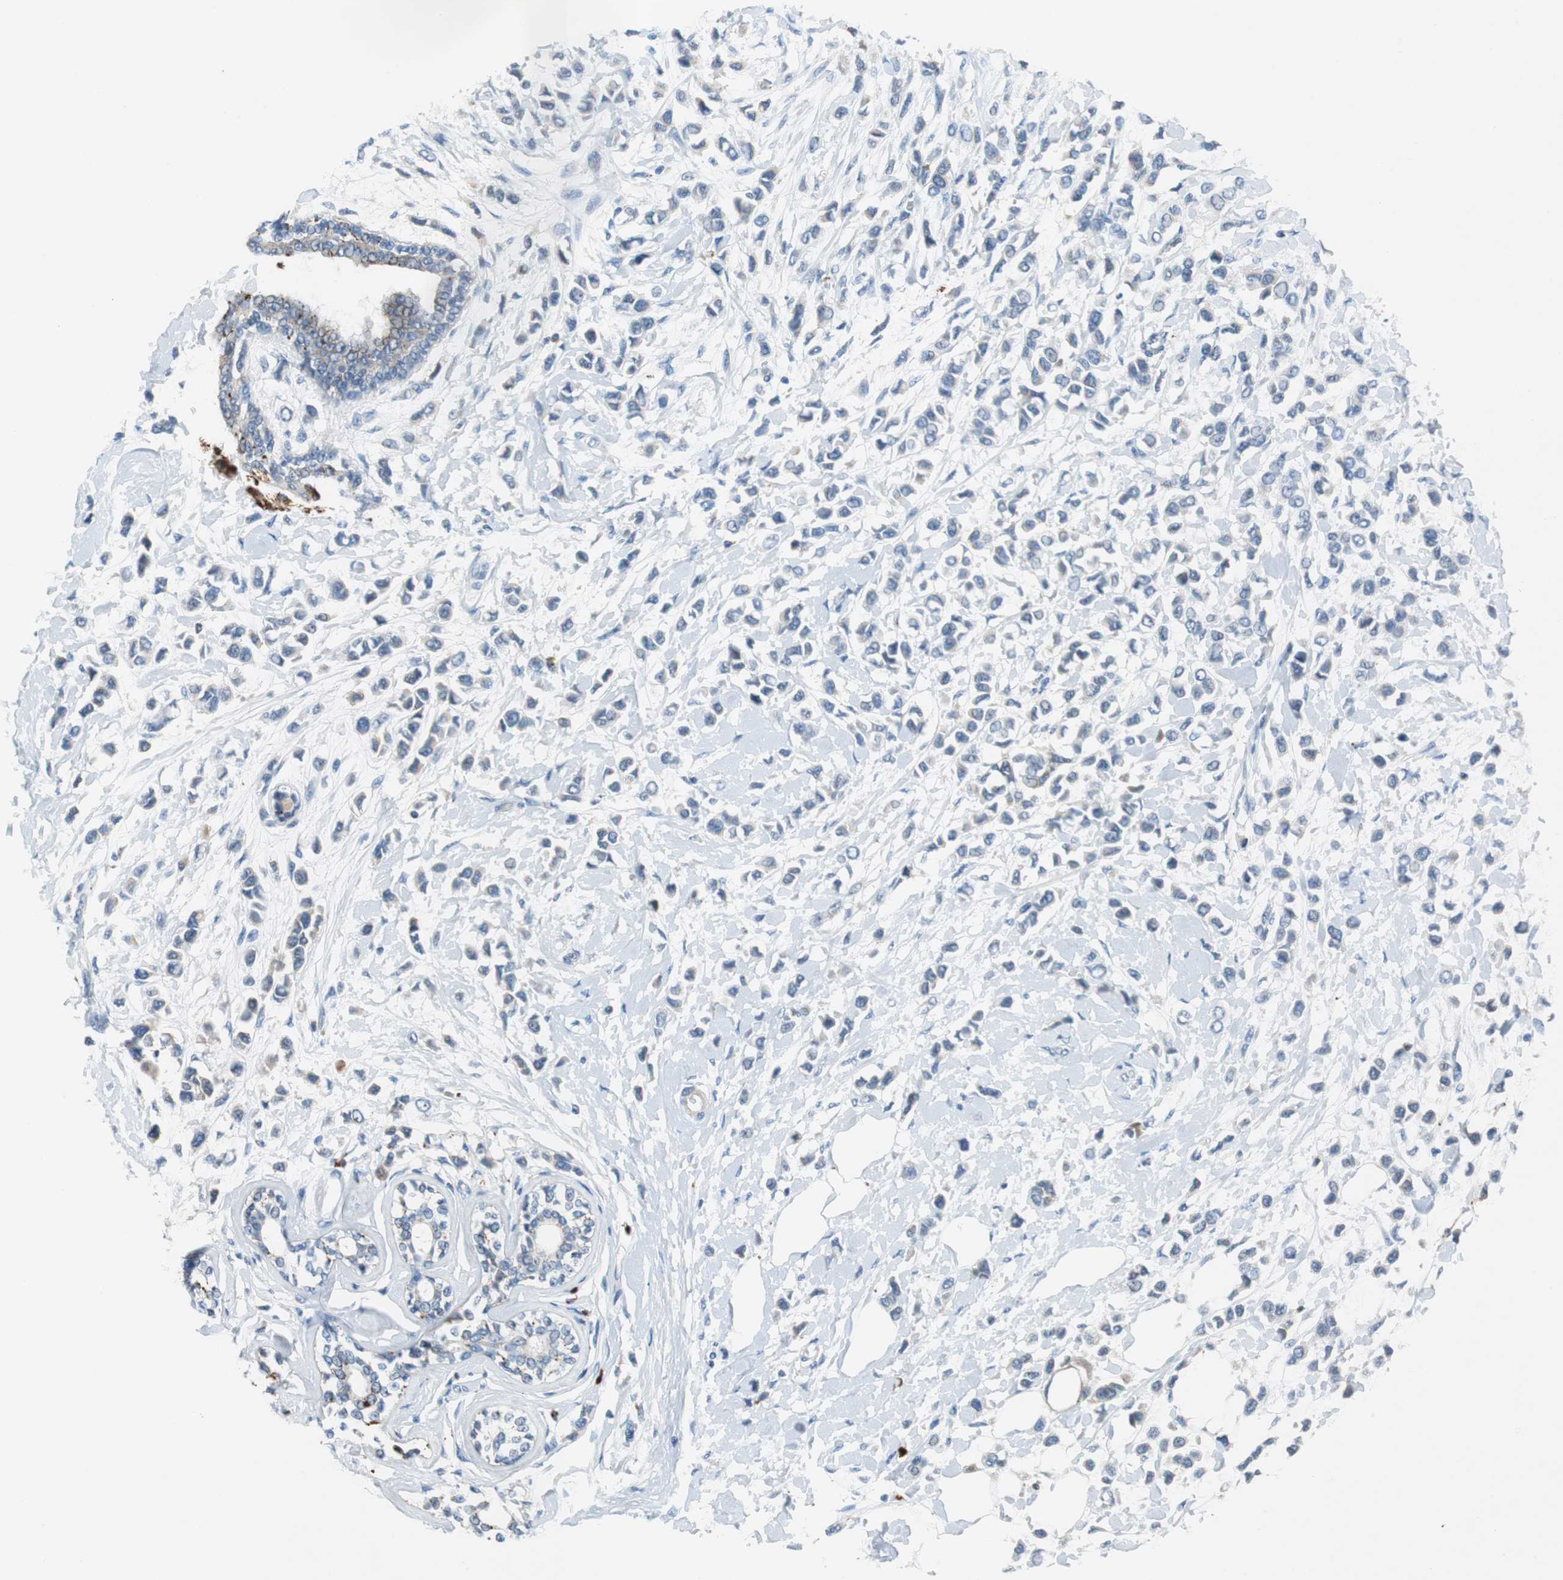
{"staining": {"intensity": "weak", "quantity": "<25%", "location": "cytoplasmic/membranous"}, "tissue": "breast cancer", "cell_type": "Tumor cells", "image_type": "cancer", "snomed": [{"axis": "morphology", "description": "Lobular carcinoma"}, {"axis": "topography", "description": "Breast"}], "caption": "The IHC photomicrograph has no significant positivity in tumor cells of breast cancer (lobular carcinoma) tissue.", "gene": "NLGN1", "patient": {"sex": "female", "age": 51}}